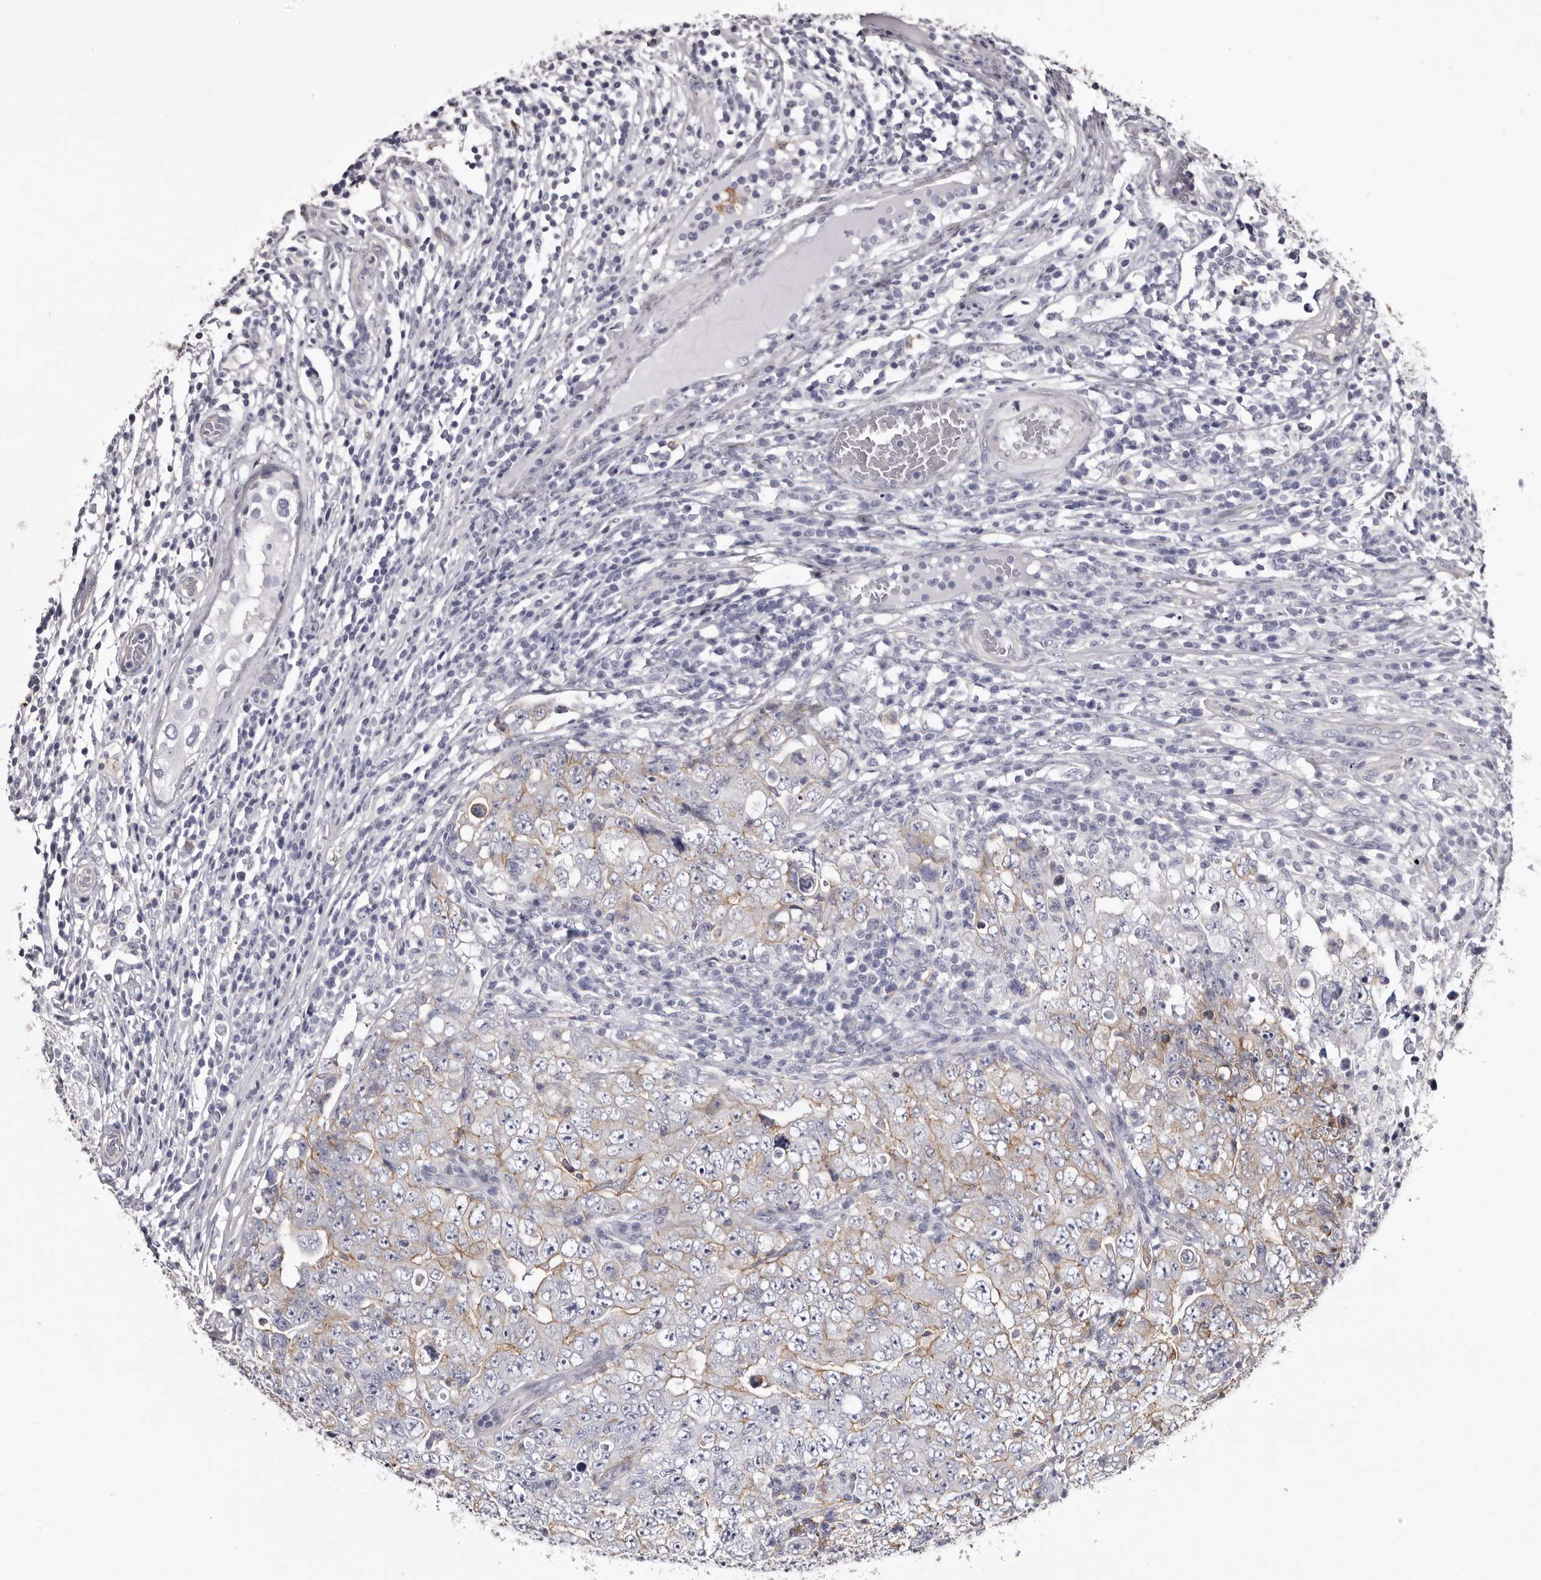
{"staining": {"intensity": "weak", "quantity": "25%-75%", "location": "cytoplasmic/membranous"}, "tissue": "testis cancer", "cell_type": "Tumor cells", "image_type": "cancer", "snomed": [{"axis": "morphology", "description": "Carcinoma, Embryonal, NOS"}, {"axis": "topography", "description": "Testis"}], "caption": "Immunohistochemistry (IHC) (DAB) staining of testis cancer (embryonal carcinoma) reveals weak cytoplasmic/membranous protein staining in approximately 25%-75% of tumor cells. (brown staining indicates protein expression, while blue staining denotes nuclei).", "gene": "LAD1", "patient": {"sex": "male", "age": 26}}